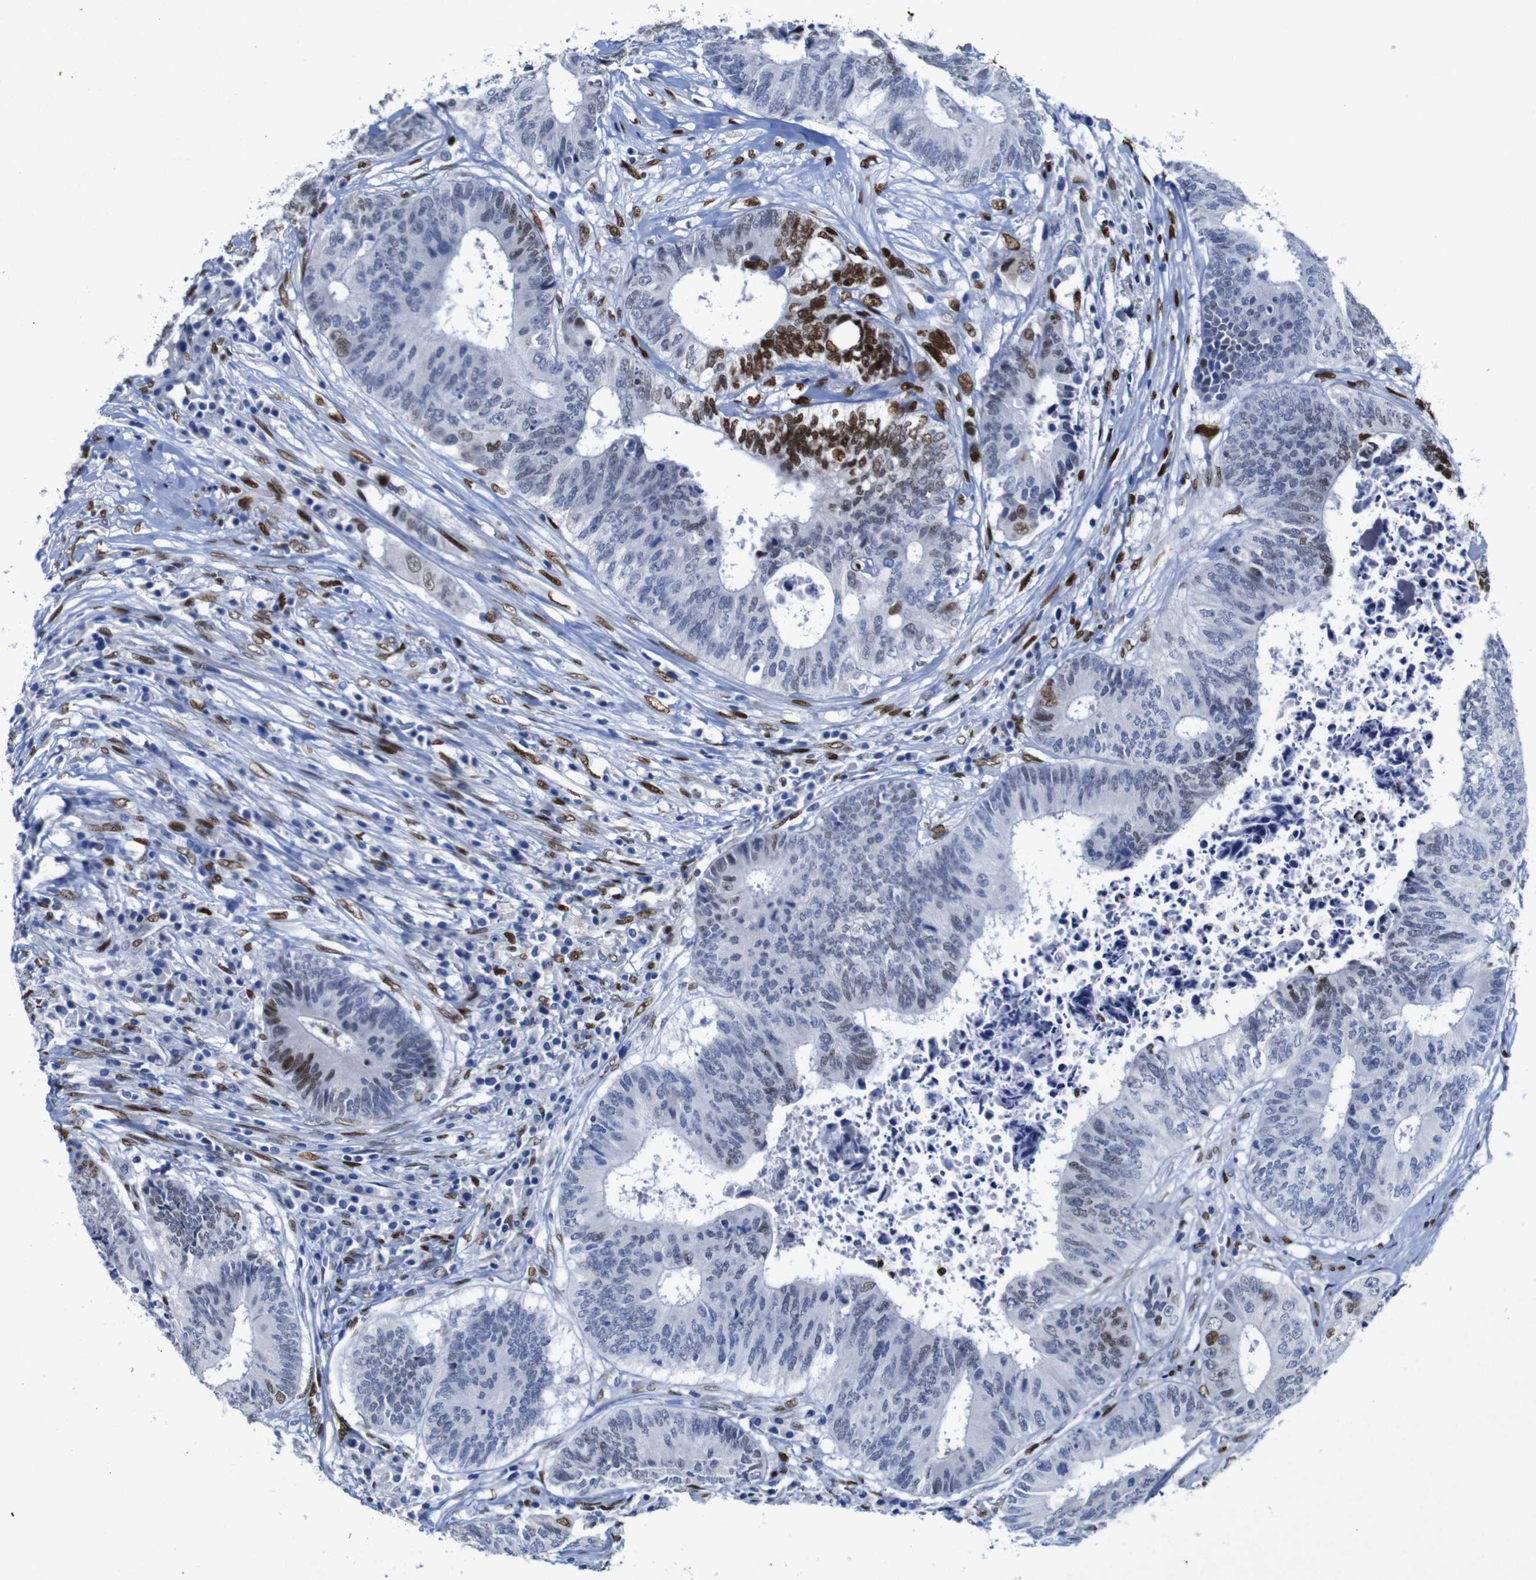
{"staining": {"intensity": "strong", "quantity": "<25%", "location": "nuclear"}, "tissue": "colorectal cancer", "cell_type": "Tumor cells", "image_type": "cancer", "snomed": [{"axis": "morphology", "description": "Adenocarcinoma, NOS"}, {"axis": "topography", "description": "Rectum"}], "caption": "Brown immunohistochemical staining in colorectal adenocarcinoma displays strong nuclear positivity in approximately <25% of tumor cells.", "gene": "FOSL2", "patient": {"sex": "male", "age": 72}}